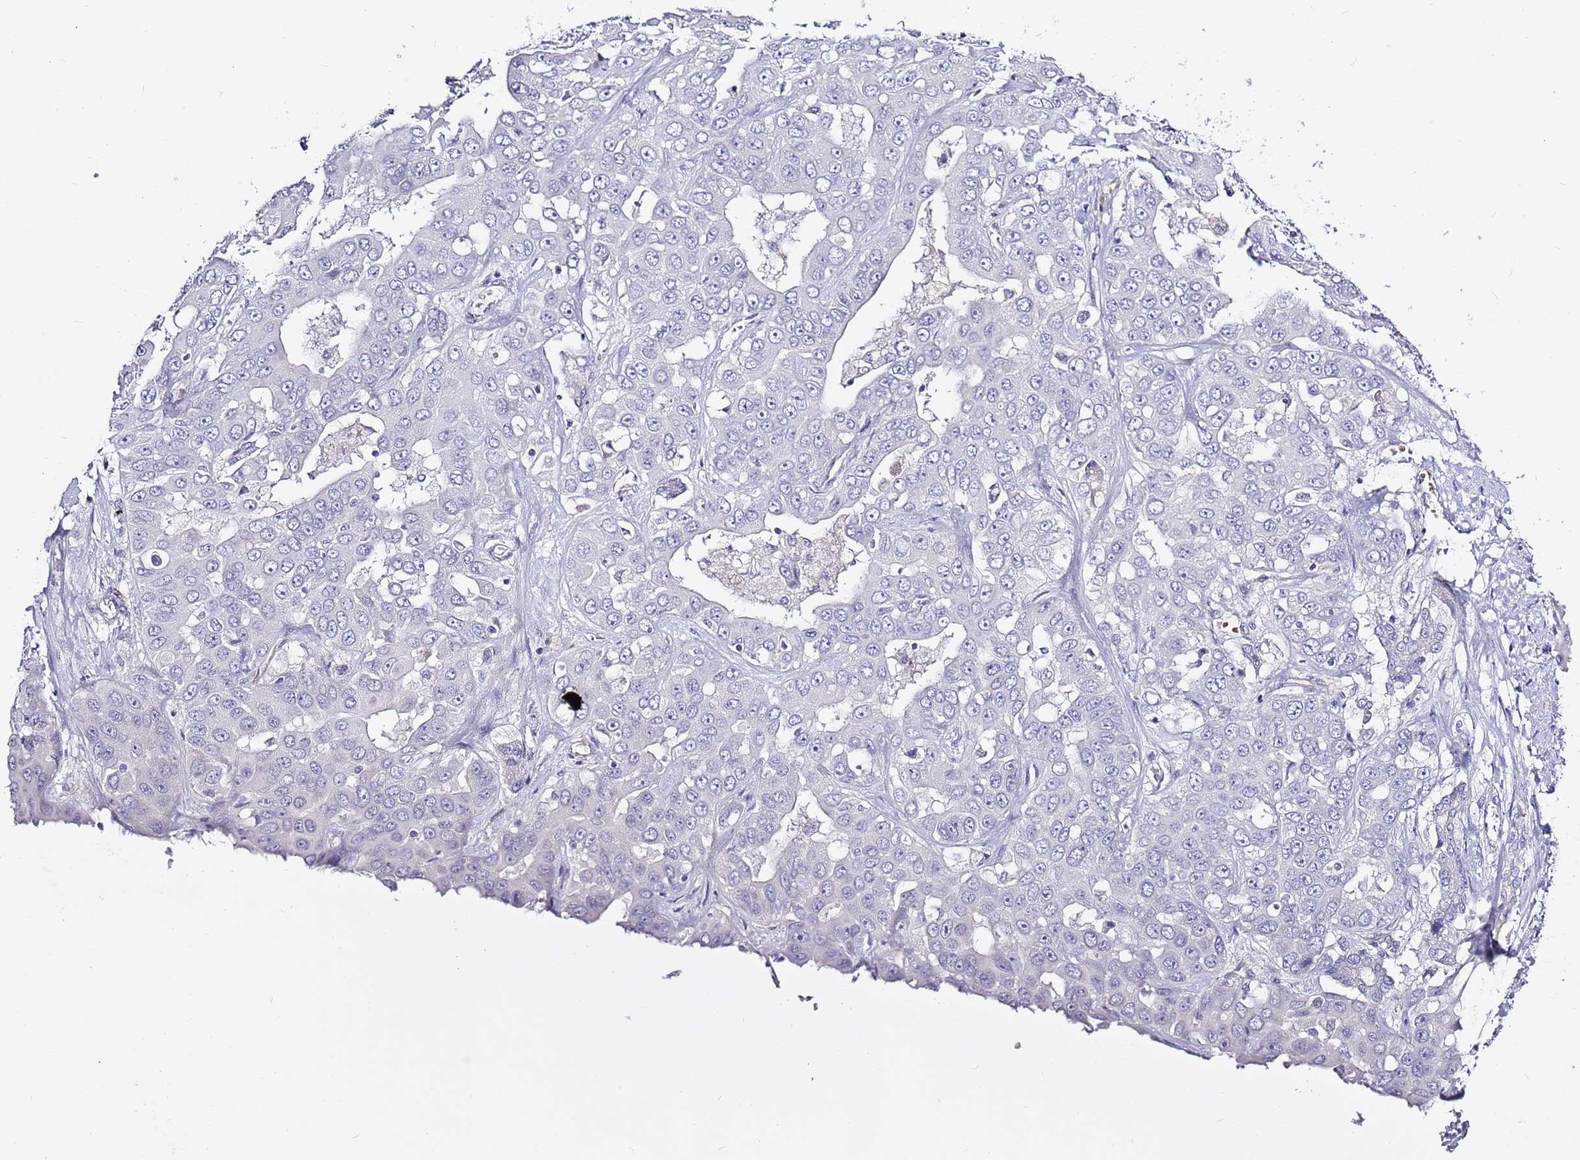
{"staining": {"intensity": "negative", "quantity": "none", "location": "none"}, "tissue": "liver cancer", "cell_type": "Tumor cells", "image_type": "cancer", "snomed": [{"axis": "morphology", "description": "Cholangiocarcinoma"}, {"axis": "topography", "description": "Liver"}], "caption": "High power microscopy photomicrograph of an immunohistochemistry histopathology image of liver cancer (cholangiocarcinoma), revealing no significant positivity in tumor cells.", "gene": "RFK", "patient": {"sex": "female", "age": 52}}